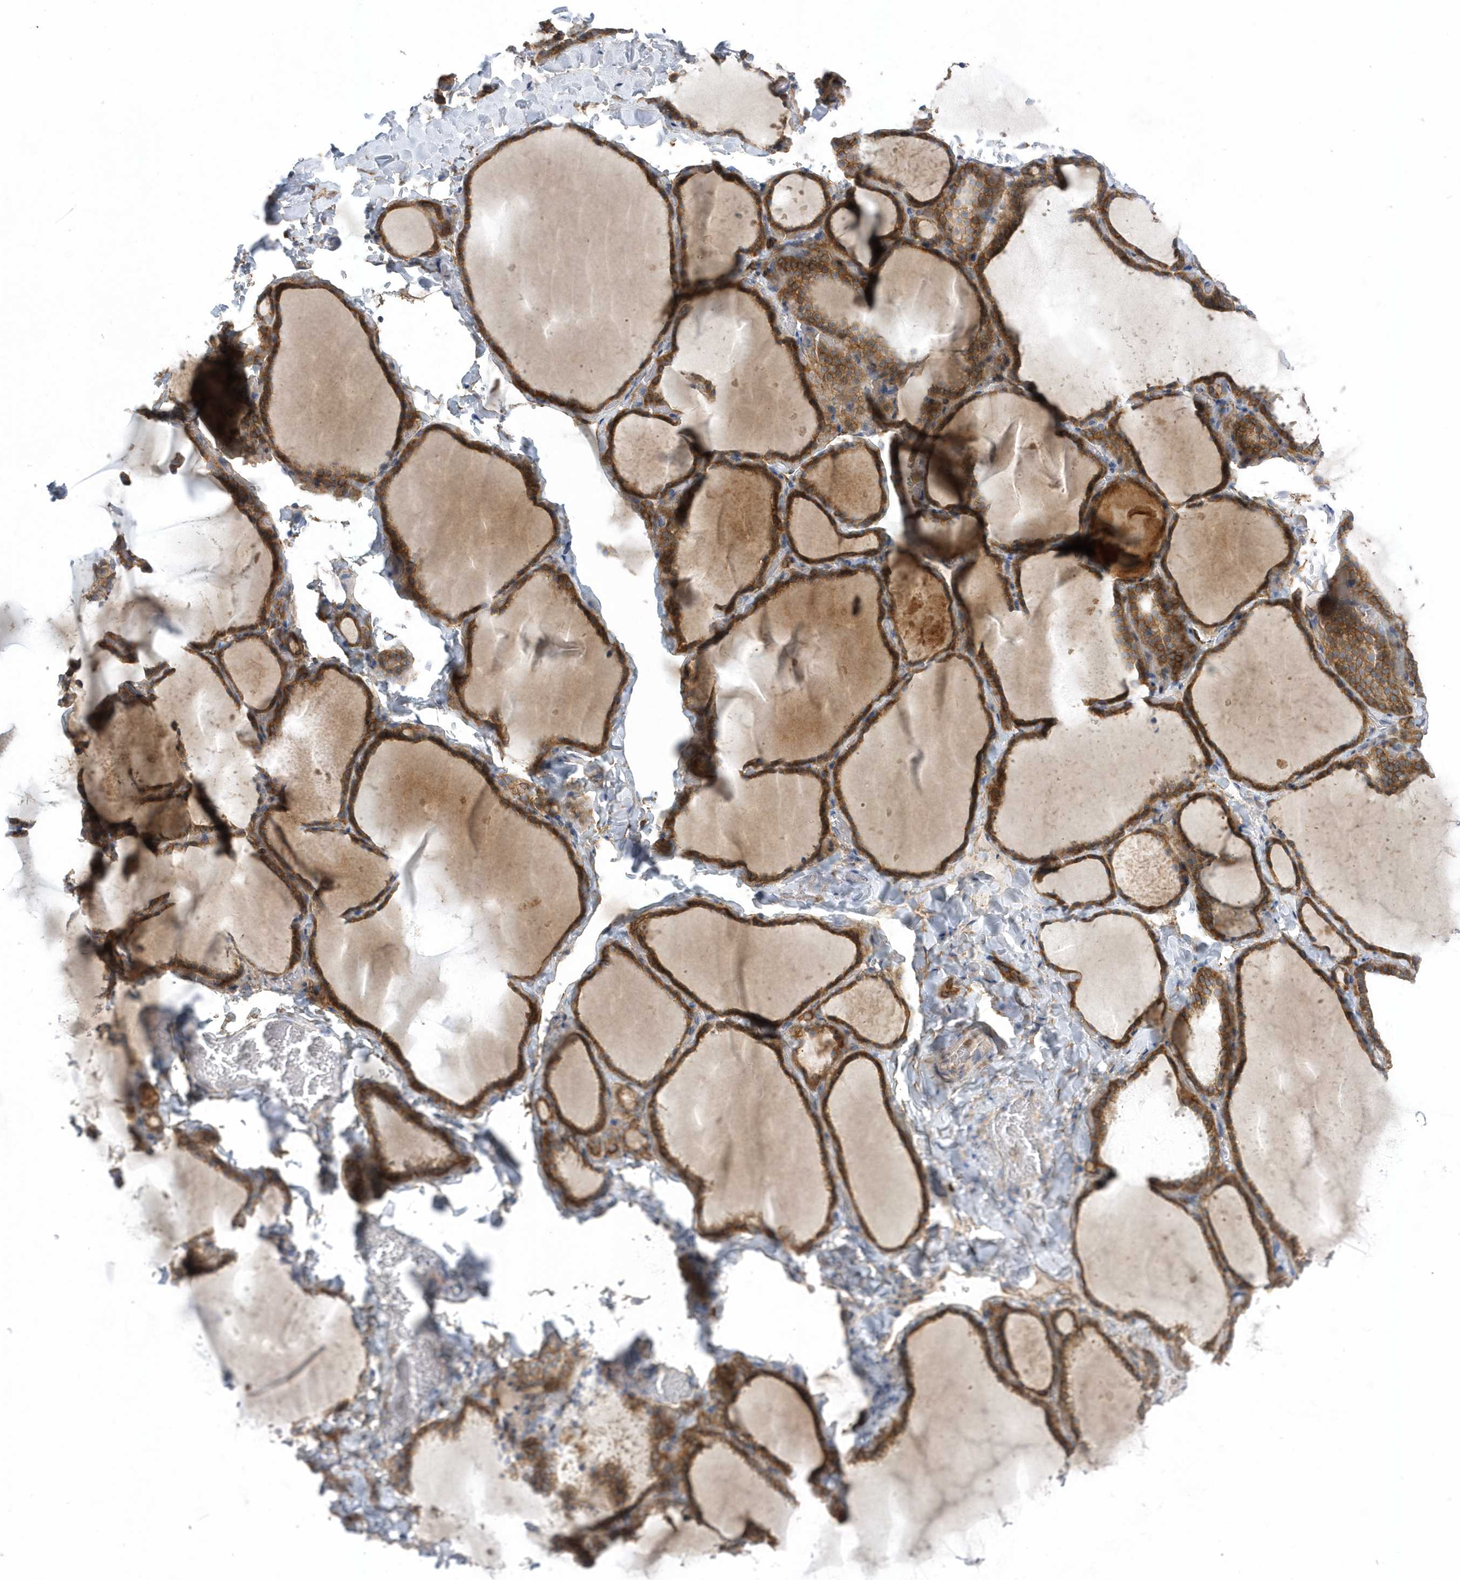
{"staining": {"intensity": "moderate", "quantity": ">75%", "location": "cytoplasmic/membranous"}, "tissue": "thyroid gland", "cell_type": "Glandular cells", "image_type": "normal", "snomed": [{"axis": "morphology", "description": "Normal tissue, NOS"}, {"axis": "topography", "description": "Thyroid gland"}], "caption": "A brown stain labels moderate cytoplasmic/membranous positivity of a protein in glandular cells of unremarkable human thyroid gland.", "gene": "ANAPC1", "patient": {"sex": "female", "age": 22}}